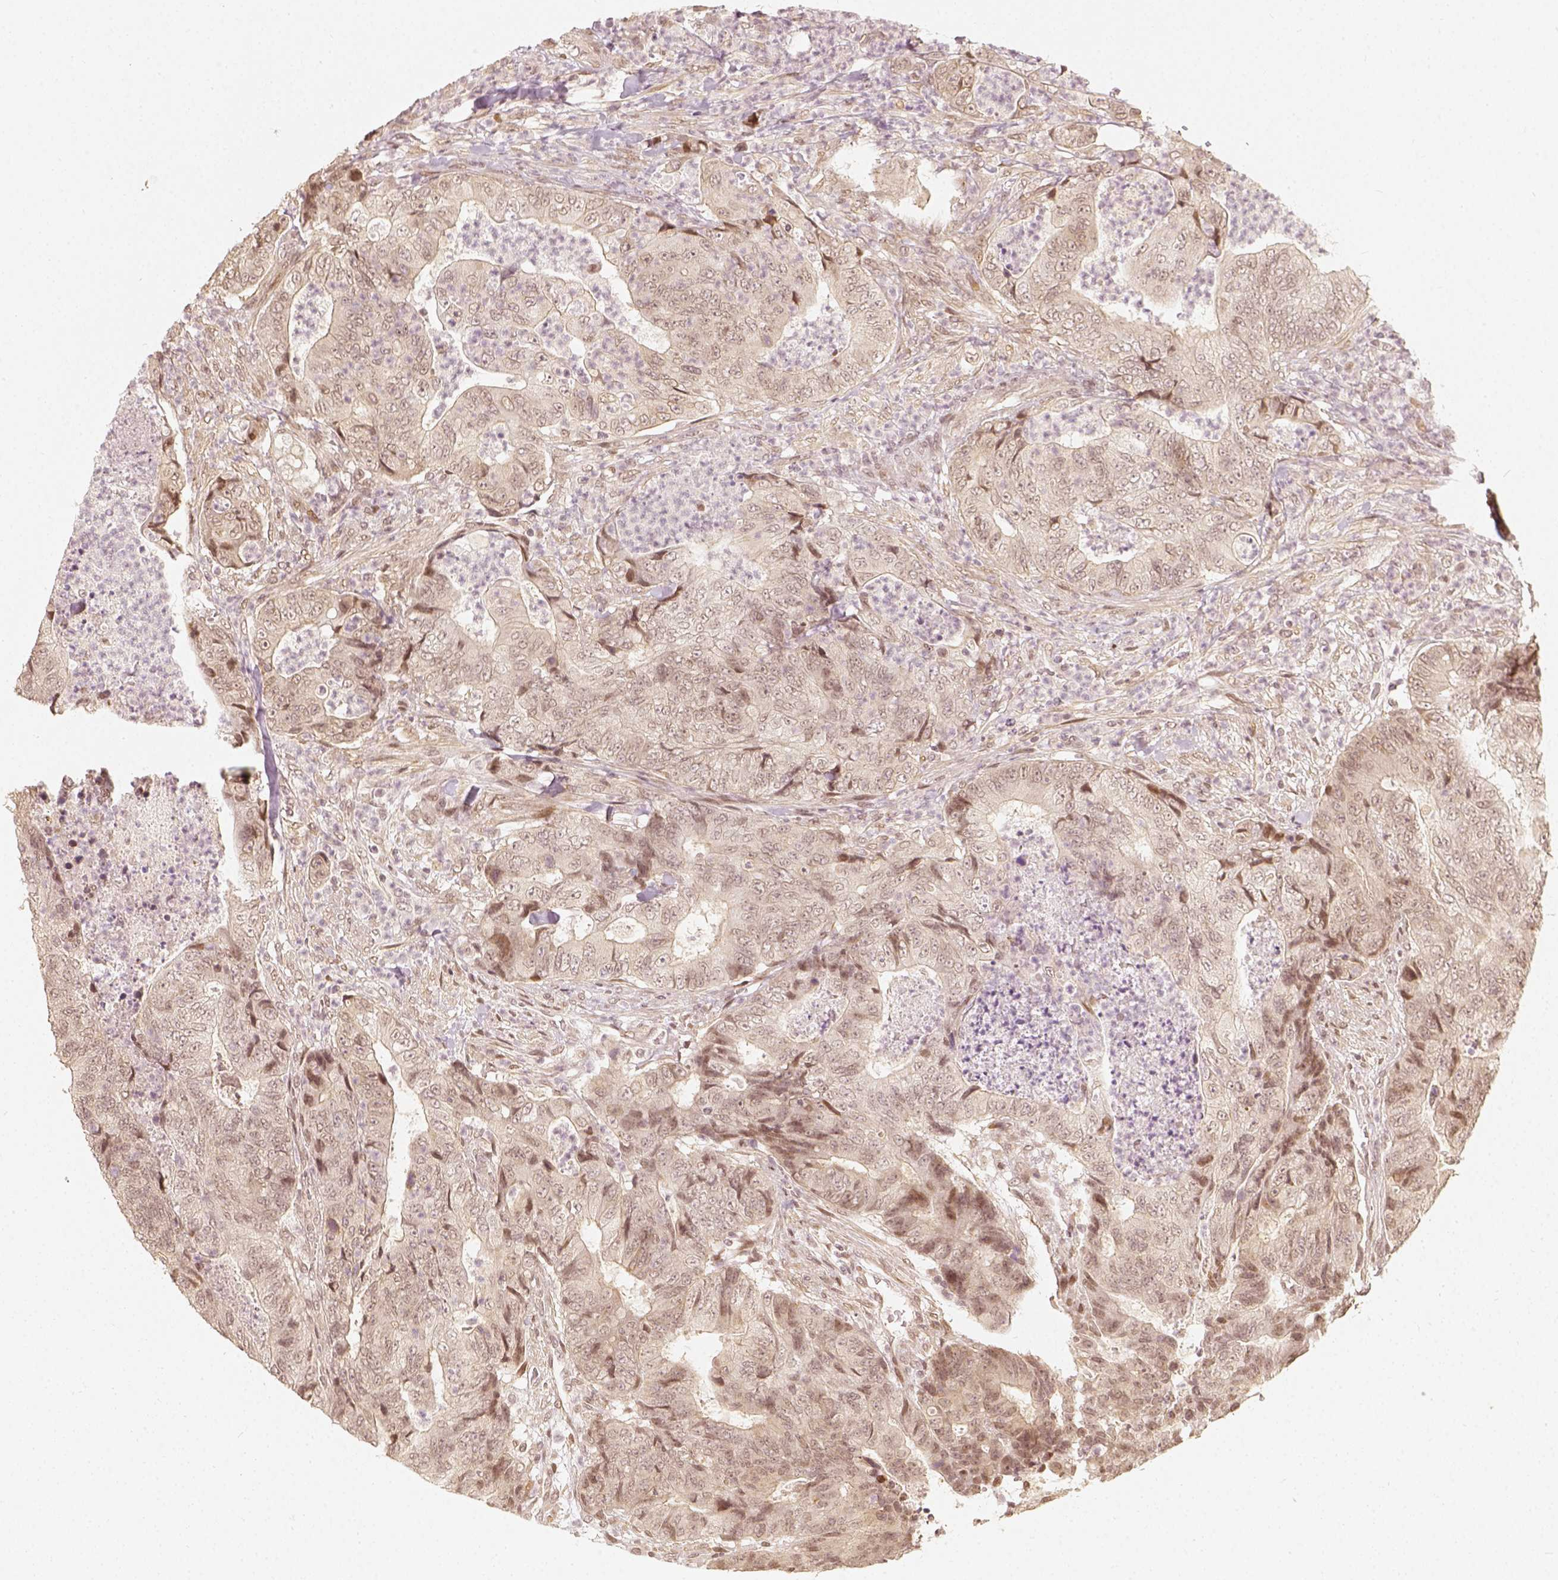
{"staining": {"intensity": "negative", "quantity": "none", "location": "none"}, "tissue": "colorectal cancer", "cell_type": "Tumor cells", "image_type": "cancer", "snomed": [{"axis": "morphology", "description": "Adenocarcinoma, NOS"}, {"axis": "topography", "description": "Colon"}], "caption": "This is an immunohistochemistry (IHC) photomicrograph of colorectal cancer (adenocarcinoma). There is no expression in tumor cells.", "gene": "ZMAT3", "patient": {"sex": "female", "age": 48}}